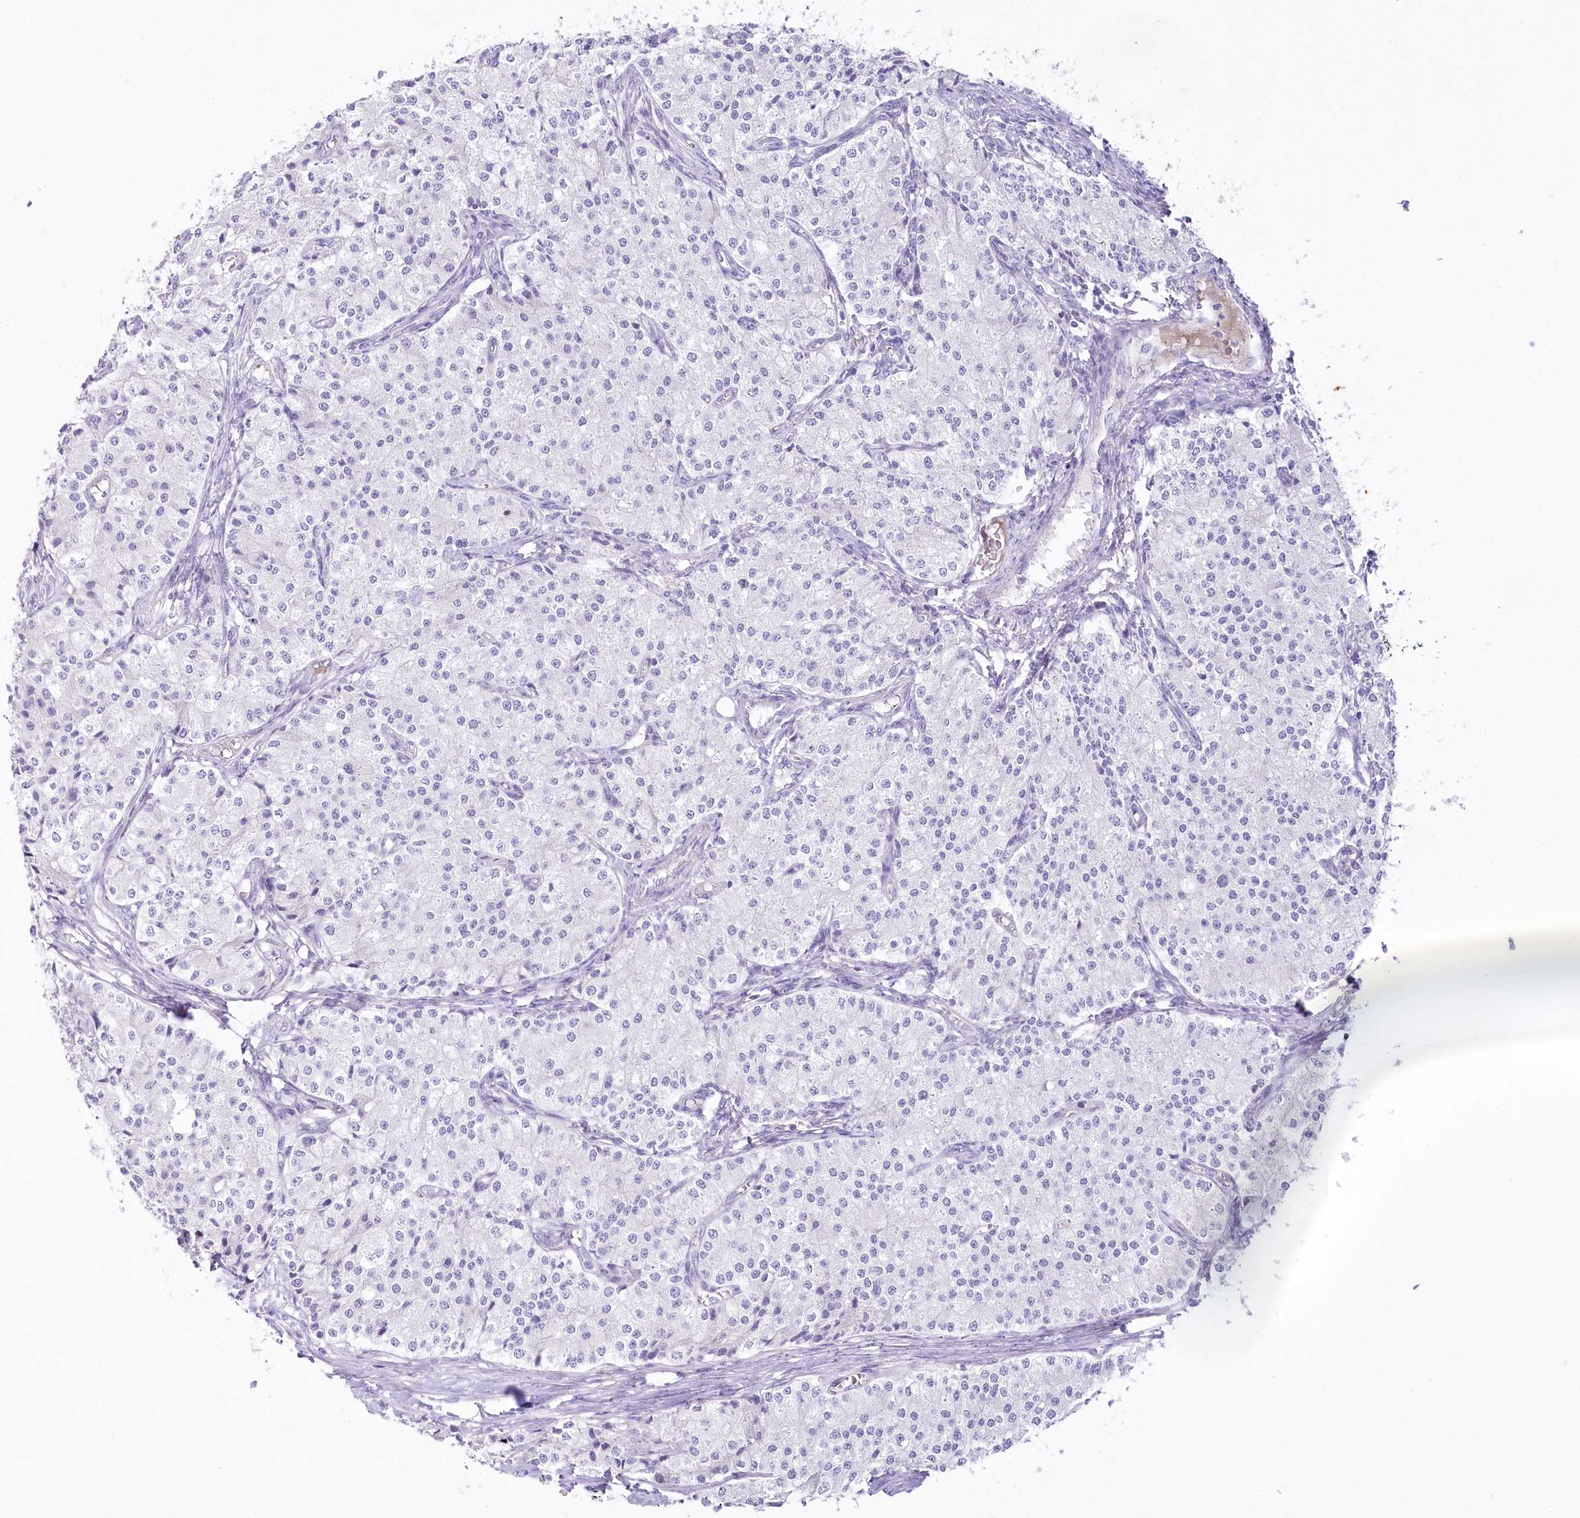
{"staining": {"intensity": "negative", "quantity": "none", "location": "none"}, "tissue": "carcinoid", "cell_type": "Tumor cells", "image_type": "cancer", "snomed": [{"axis": "morphology", "description": "Carcinoid, malignant, NOS"}, {"axis": "topography", "description": "Colon"}], "caption": "Immunohistochemistry micrograph of neoplastic tissue: malignant carcinoid stained with DAB (3,3'-diaminobenzidine) demonstrates no significant protein positivity in tumor cells.", "gene": "MYOZ1", "patient": {"sex": "female", "age": 52}}